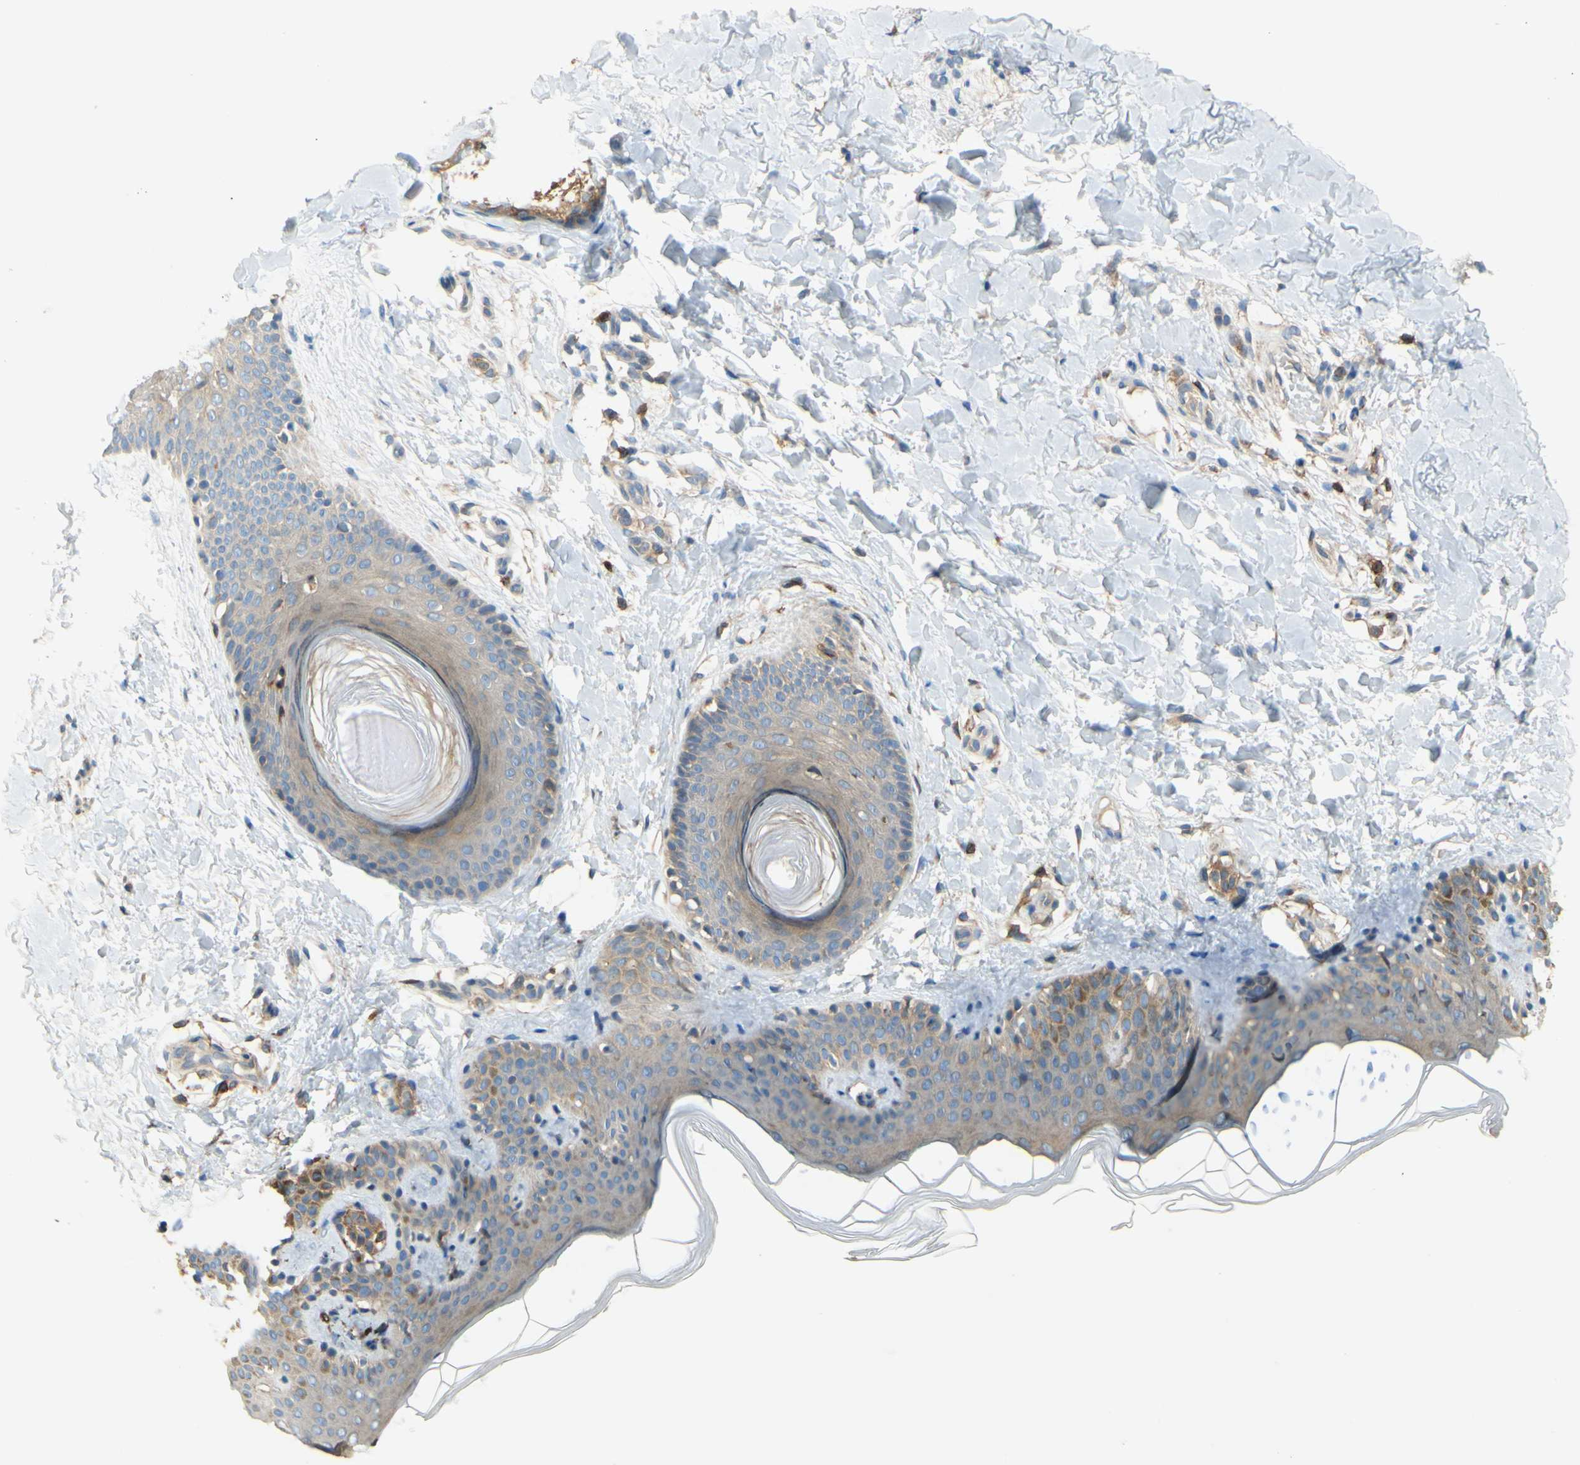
{"staining": {"intensity": "moderate", "quantity": ">75%", "location": "cytoplasmic/membranous"}, "tissue": "skin", "cell_type": "Fibroblasts", "image_type": "normal", "snomed": [{"axis": "morphology", "description": "Normal tissue, NOS"}, {"axis": "topography", "description": "Skin"}], "caption": "Protein analysis of normal skin exhibits moderate cytoplasmic/membranous positivity in approximately >75% of fibroblasts. (DAB (3,3'-diaminobenzidine) = brown stain, brightfield microscopy at high magnification).", "gene": "POR", "patient": {"sex": "male", "age": 16}}